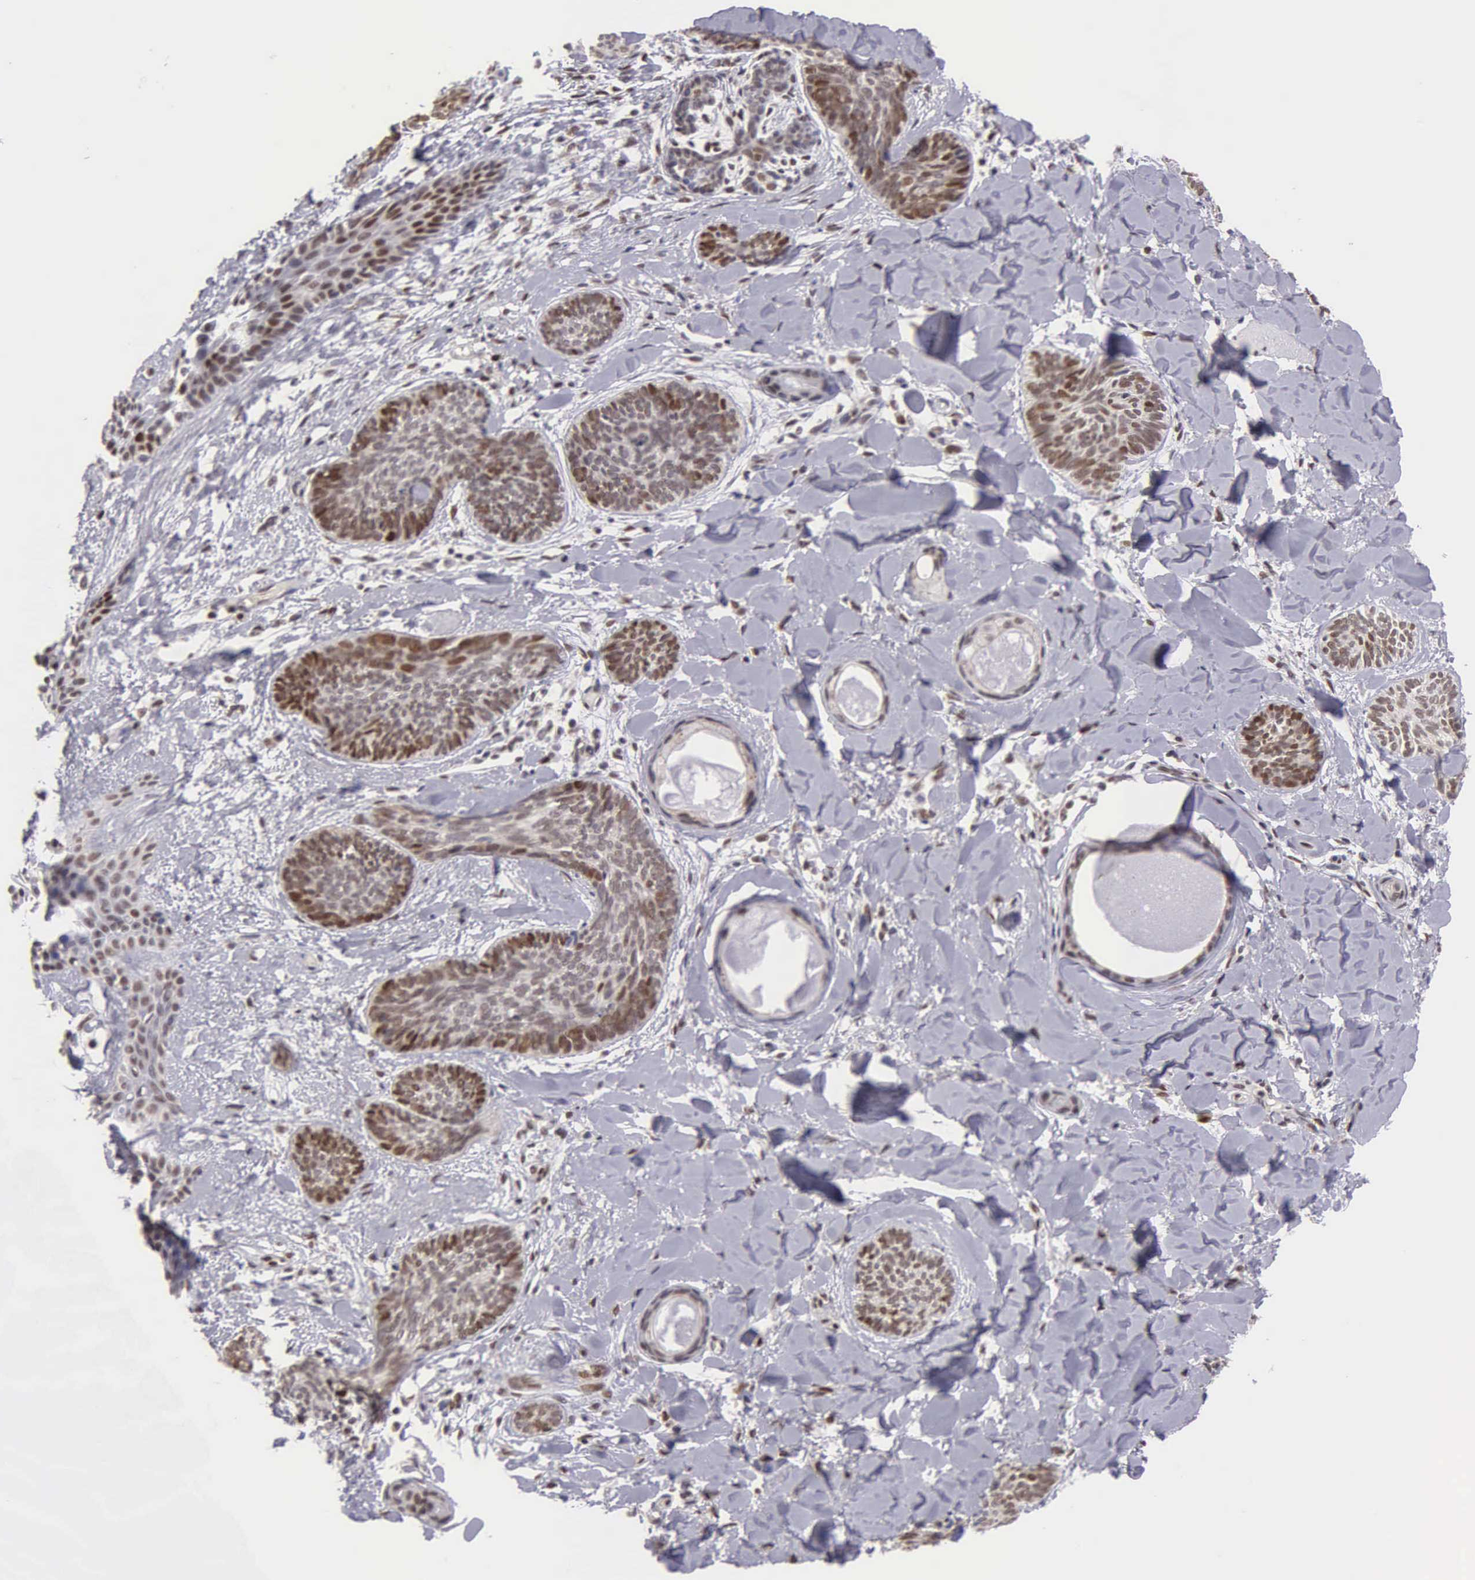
{"staining": {"intensity": "moderate", "quantity": ">75%", "location": "cytoplasmic/membranous,nuclear"}, "tissue": "skin cancer", "cell_type": "Tumor cells", "image_type": "cancer", "snomed": [{"axis": "morphology", "description": "Basal cell carcinoma"}, {"axis": "topography", "description": "Skin"}], "caption": "Tumor cells display medium levels of moderate cytoplasmic/membranous and nuclear staining in about >75% of cells in skin basal cell carcinoma.", "gene": "UBR7", "patient": {"sex": "female", "age": 81}}